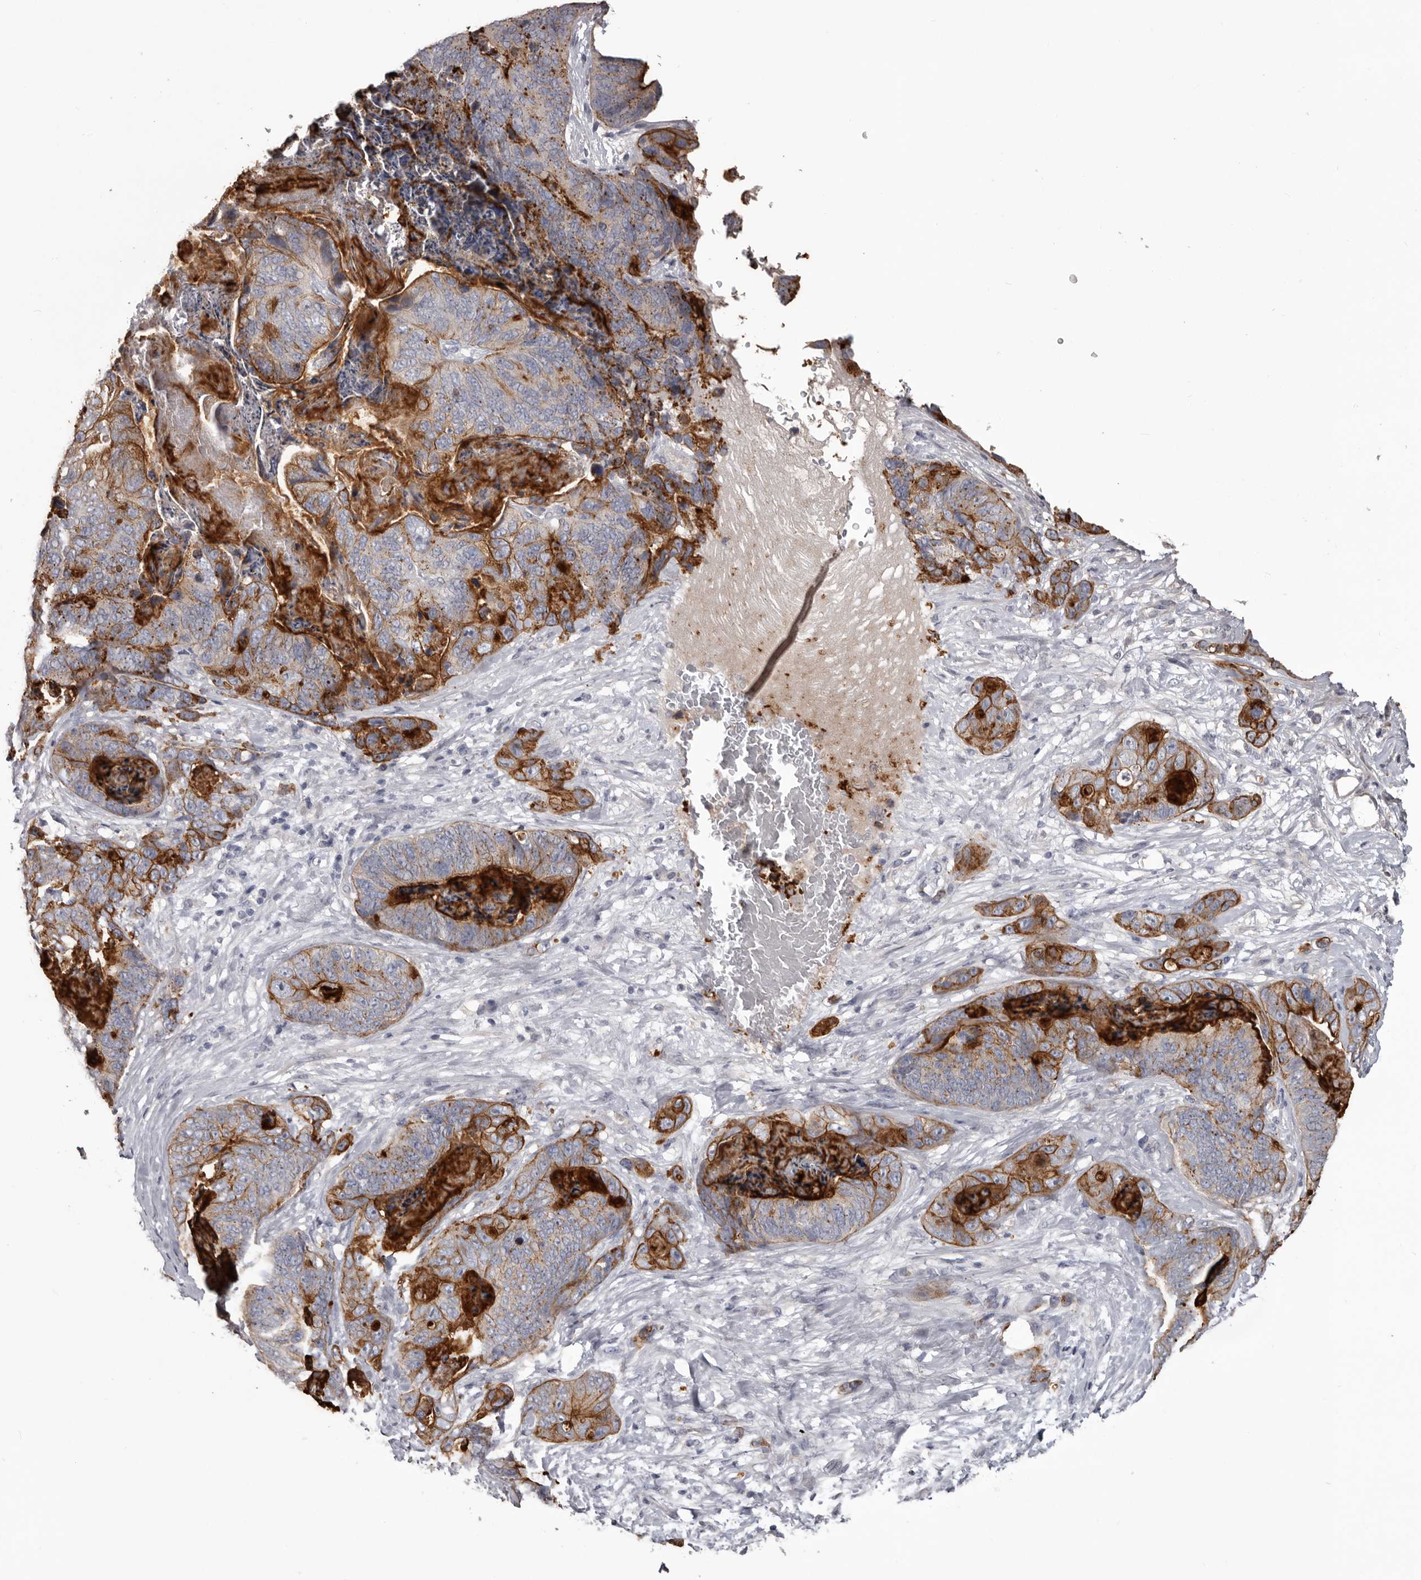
{"staining": {"intensity": "strong", "quantity": "25%-75%", "location": "cytoplasmic/membranous"}, "tissue": "stomach cancer", "cell_type": "Tumor cells", "image_type": "cancer", "snomed": [{"axis": "morphology", "description": "Normal tissue, NOS"}, {"axis": "morphology", "description": "Adenocarcinoma, NOS"}, {"axis": "topography", "description": "Stomach"}], "caption": "The image exhibits a brown stain indicating the presence of a protein in the cytoplasmic/membranous of tumor cells in stomach cancer.", "gene": "LPAR6", "patient": {"sex": "female", "age": 89}}